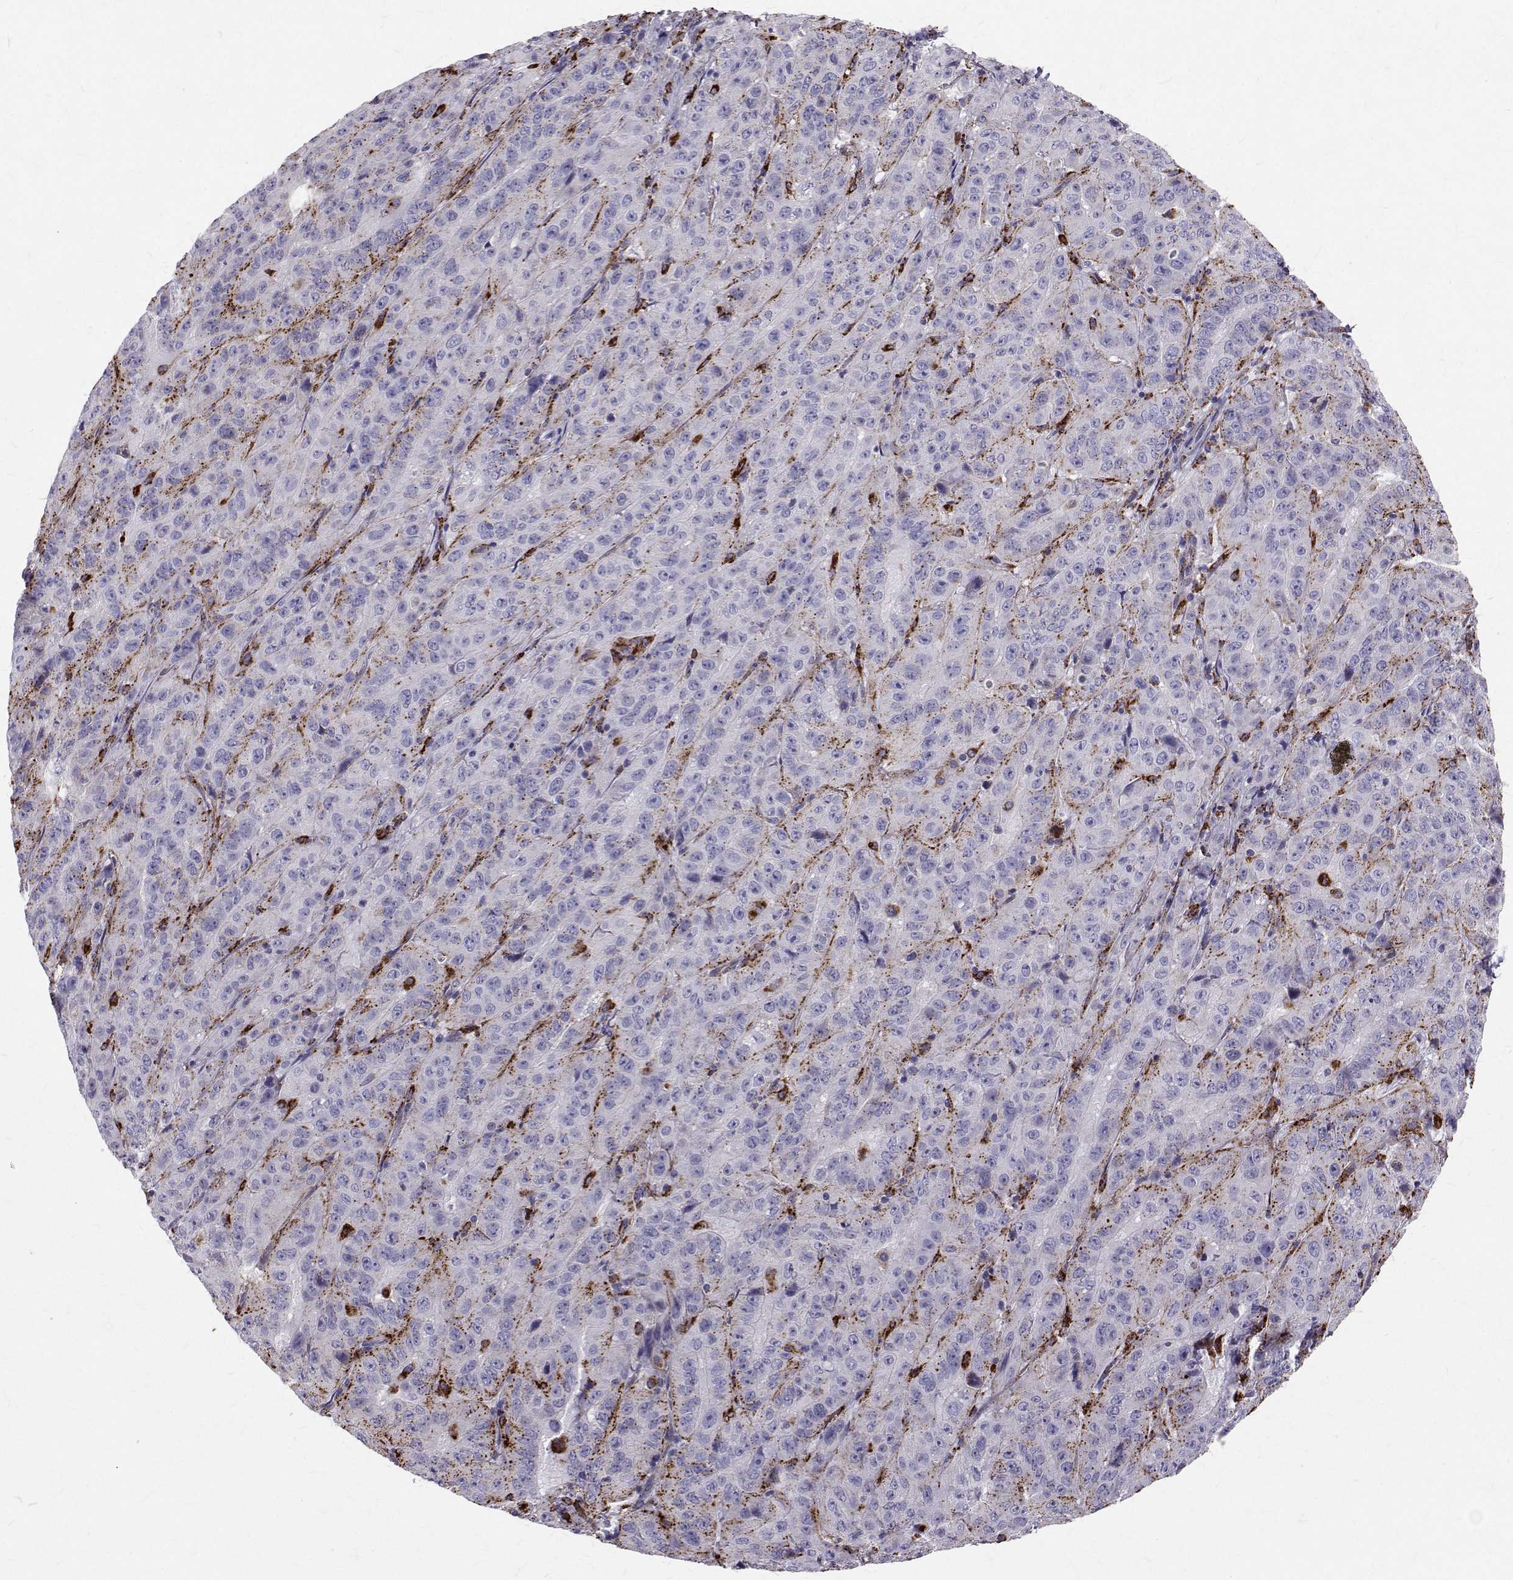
{"staining": {"intensity": "strong", "quantity": "<25%", "location": "cytoplasmic/membranous"}, "tissue": "pancreatic cancer", "cell_type": "Tumor cells", "image_type": "cancer", "snomed": [{"axis": "morphology", "description": "Adenocarcinoma, NOS"}, {"axis": "topography", "description": "Pancreas"}], "caption": "IHC staining of adenocarcinoma (pancreatic), which shows medium levels of strong cytoplasmic/membranous expression in approximately <25% of tumor cells indicating strong cytoplasmic/membranous protein staining. The staining was performed using DAB (3,3'-diaminobenzidine) (brown) for protein detection and nuclei were counterstained in hematoxylin (blue).", "gene": "TPP1", "patient": {"sex": "male", "age": 63}}